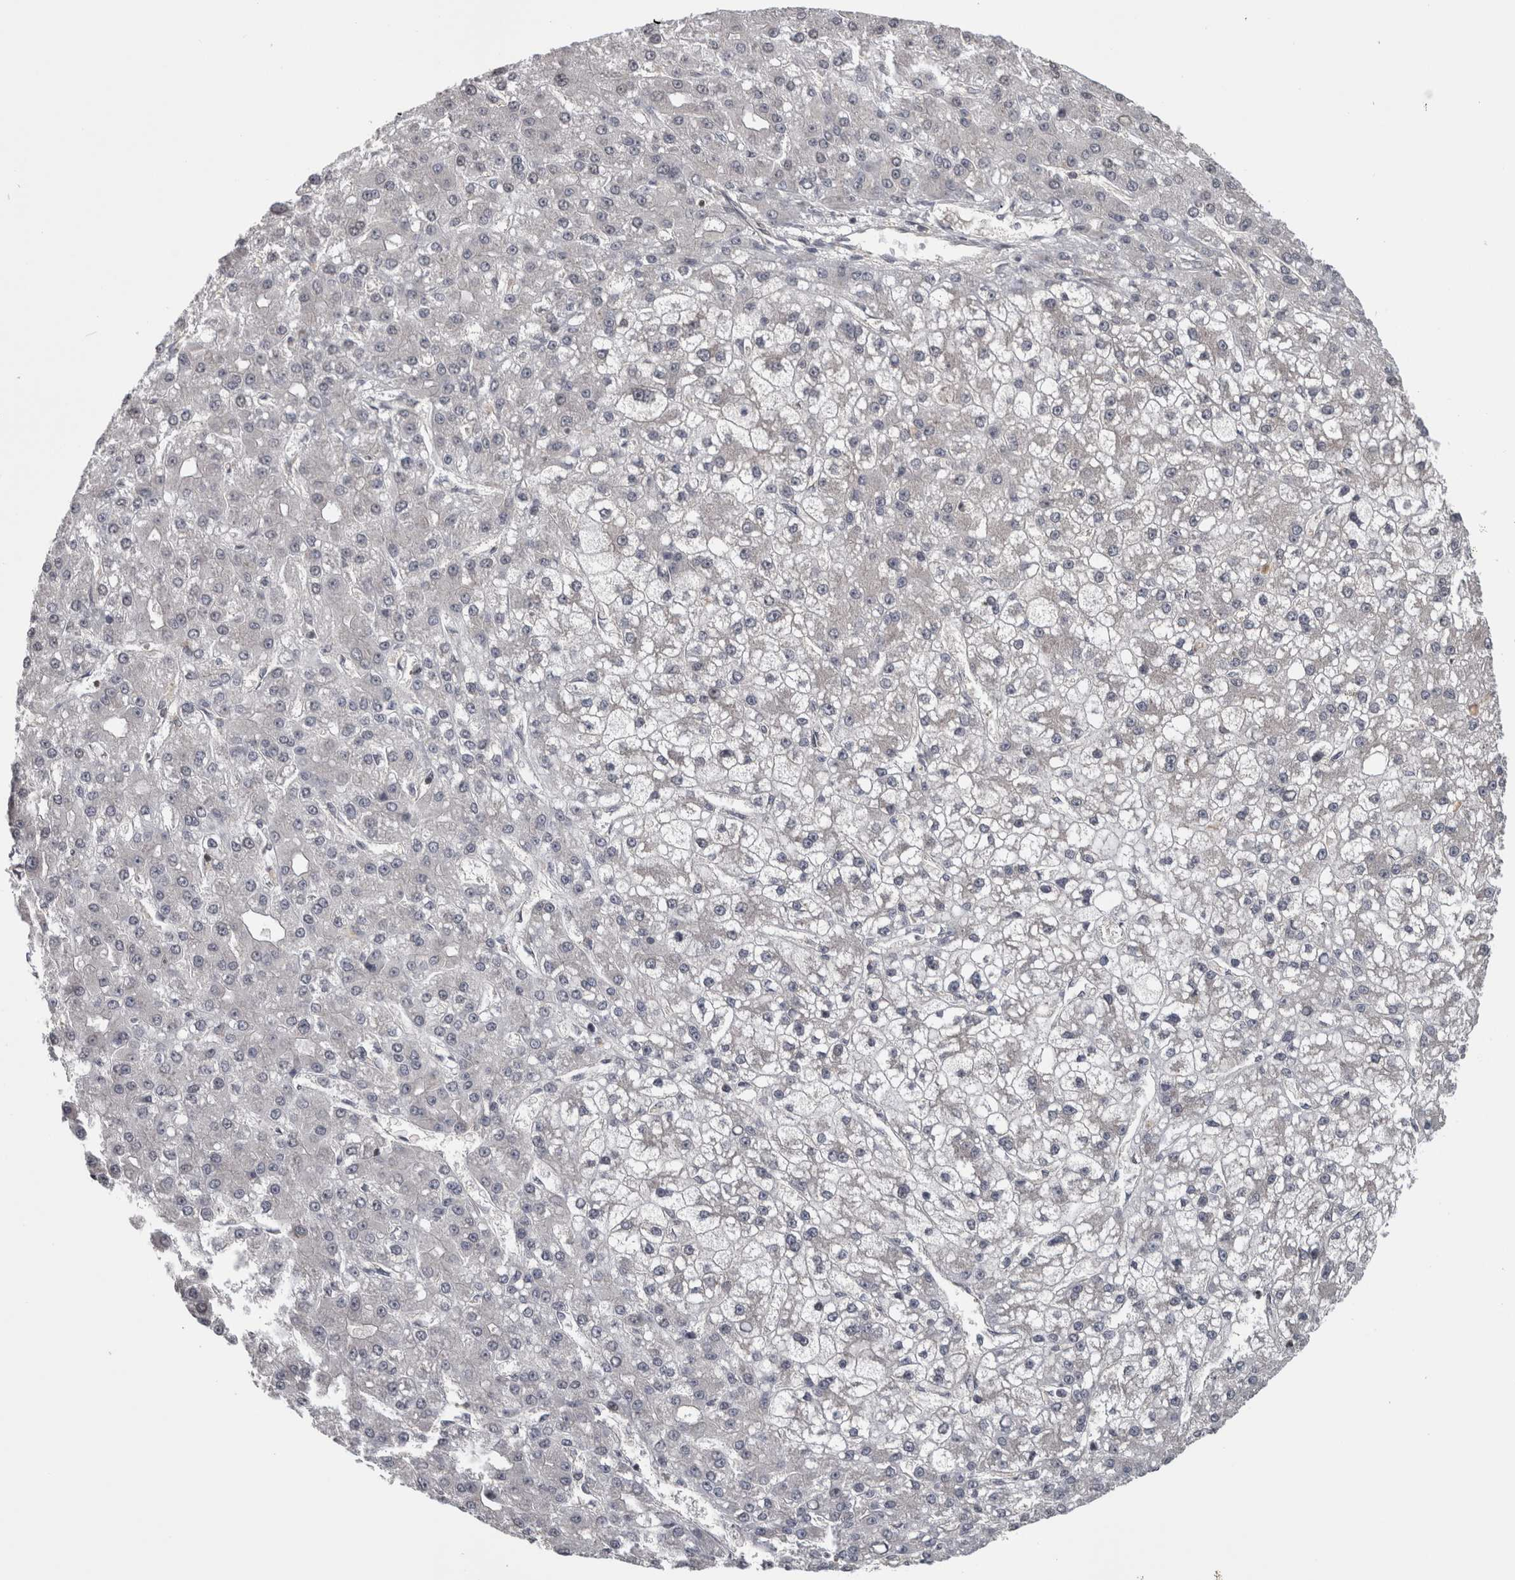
{"staining": {"intensity": "negative", "quantity": "none", "location": "none"}, "tissue": "liver cancer", "cell_type": "Tumor cells", "image_type": "cancer", "snomed": [{"axis": "morphology", "description": "Carcinoma, Hepatocellular, NOS"}, {"axis": "topography", "description": "Liver"}], "caption": "Immunohistochemical staining of liver cancer reveals no significant staining in tumor cells.", "gene": "ATXN2", "patient": {"sex": "male", "age": 67}}